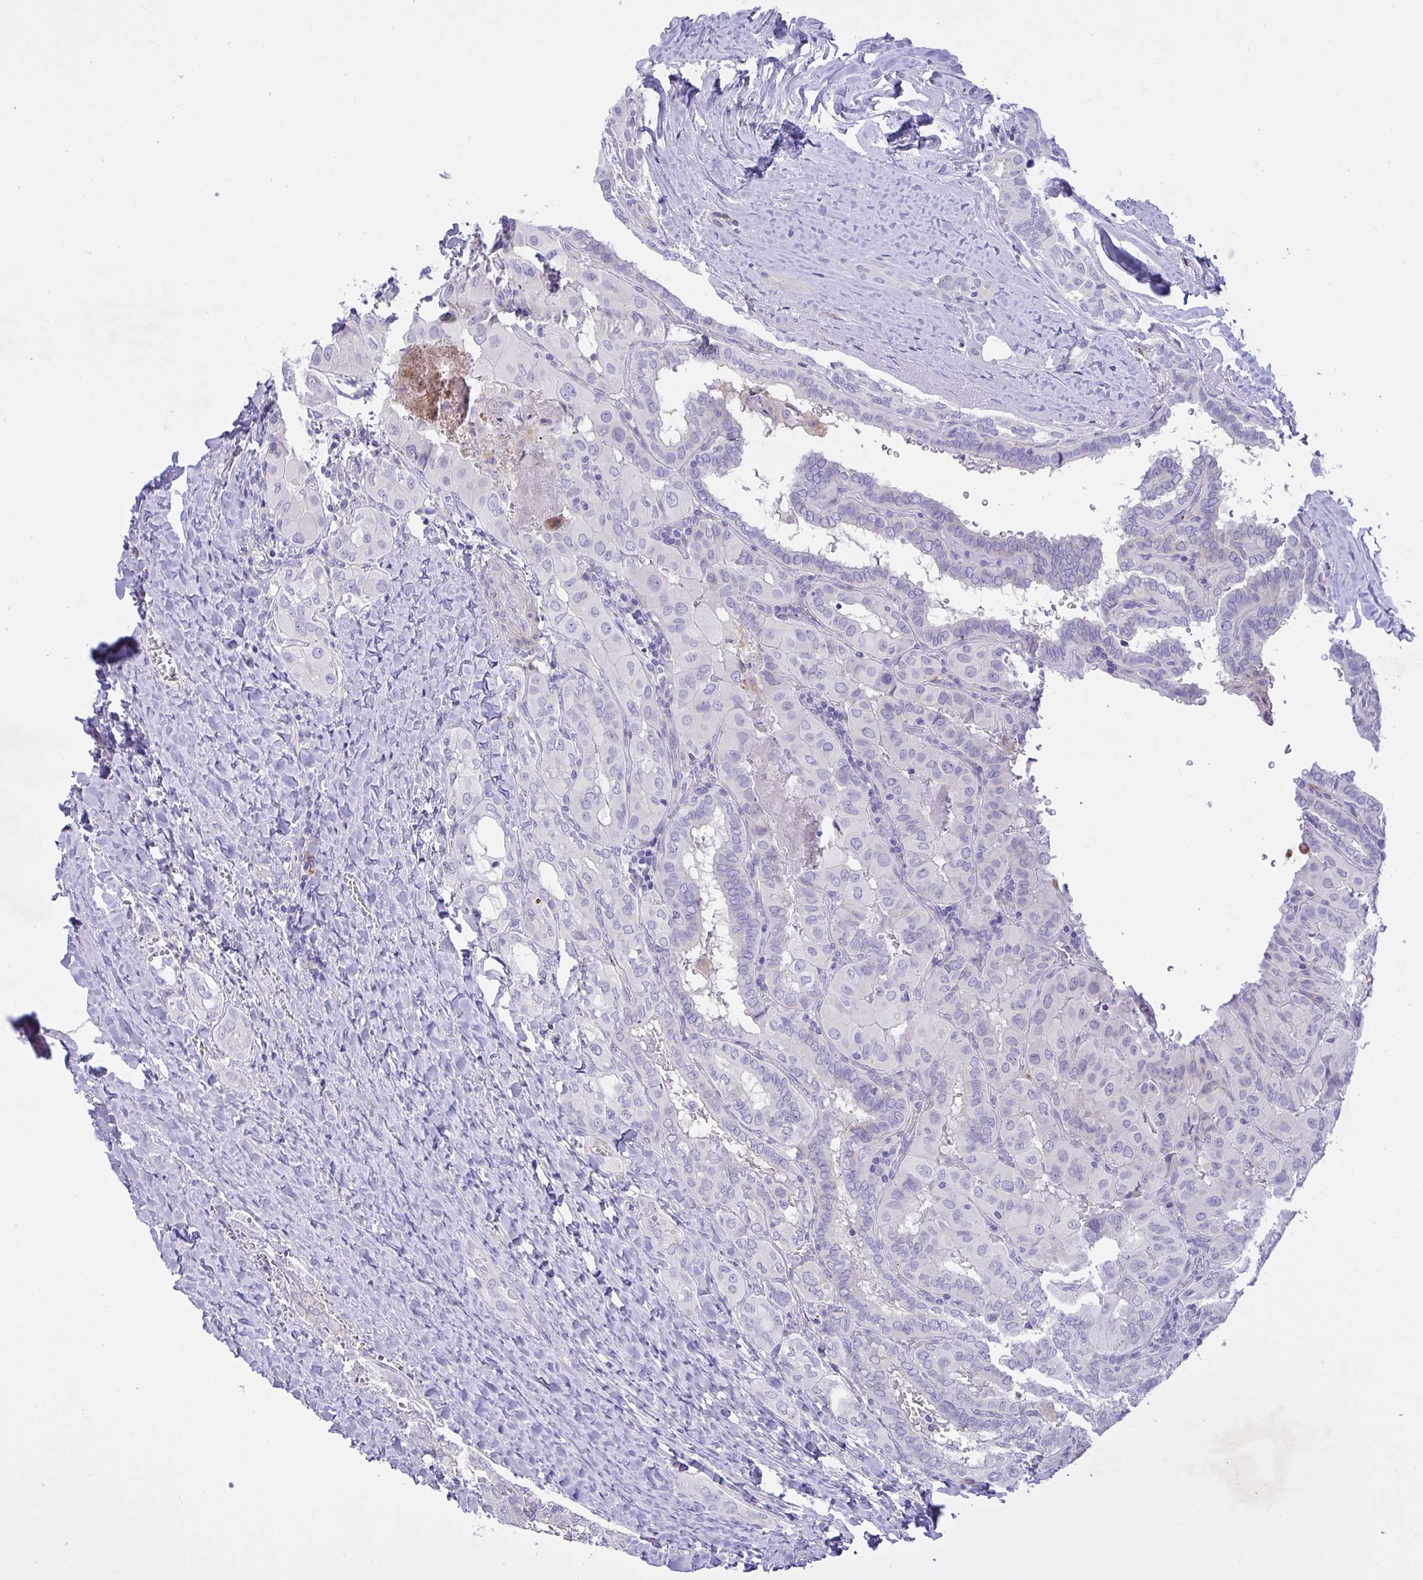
{"staining": {"intensity": "negative", "quantity": "none", "location": "none"}, "tissue": "thyroid cancer", "cell_type": "Tumor cells", "image_type": "cancer", "snomed": [{"axis": "morphology", "description": "Papillary adenocarcinoma, NOS"}, {"axis": "topography", "description": "Thyroid gland"}], "caption": "Human thyroid papillary adenocarcinoma stained for a protein using immunohistochemistry (IHC) exhibits no expression in tumor cells.", "gene": "FAM86B1", "patient": {"sex": "female", "age": 46}}